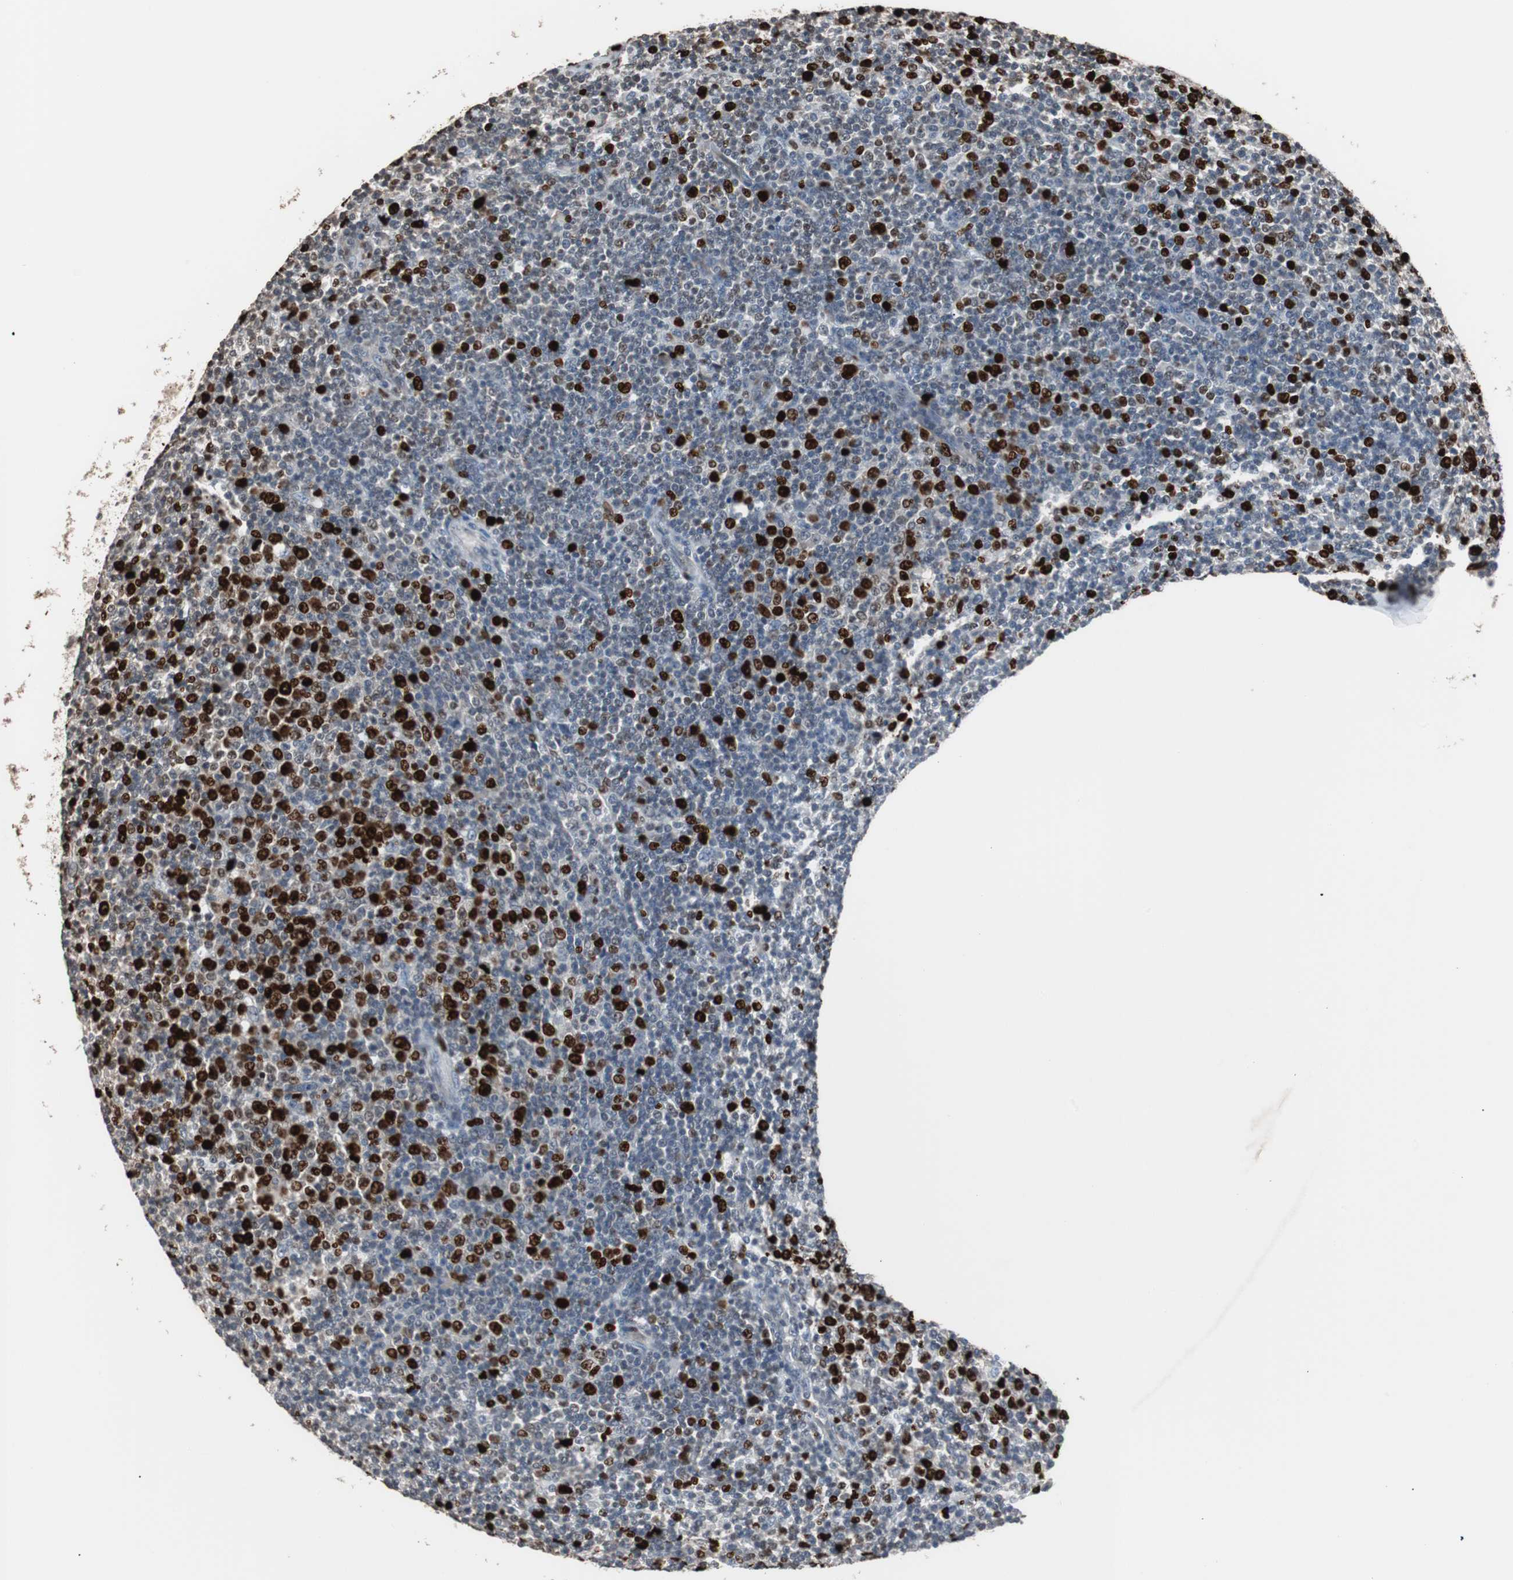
{"staining": {"intensity": "strong", "quantity": "25%-75%", "location": "nuclear"}, "tissue": "lymphoma", "cell_type": "Tumor cells", "image_type": "cancer", "snomed": [{"axis": "morphology", "description": "Malignant lymphoma, non-Hodgkin's type, Low grade"}, {"axis": "topography", "description": "Lymph node"}], "caption": "High-magnification brightfield microscopy of low-grade malignant lymphoma, non-Hodgkin's type stained with DAB (3,3'-diaminobenzidine) (brown) and counterstained with hematoxylin (blue). tumor cells exhibit strong nuclear positivity is seen in about25%-75% of cells. (Brightfield microscopy of DAB IHC at high magnification).", "gene": "TOP2A", "patient": {"sex": "male", "age": 70}}